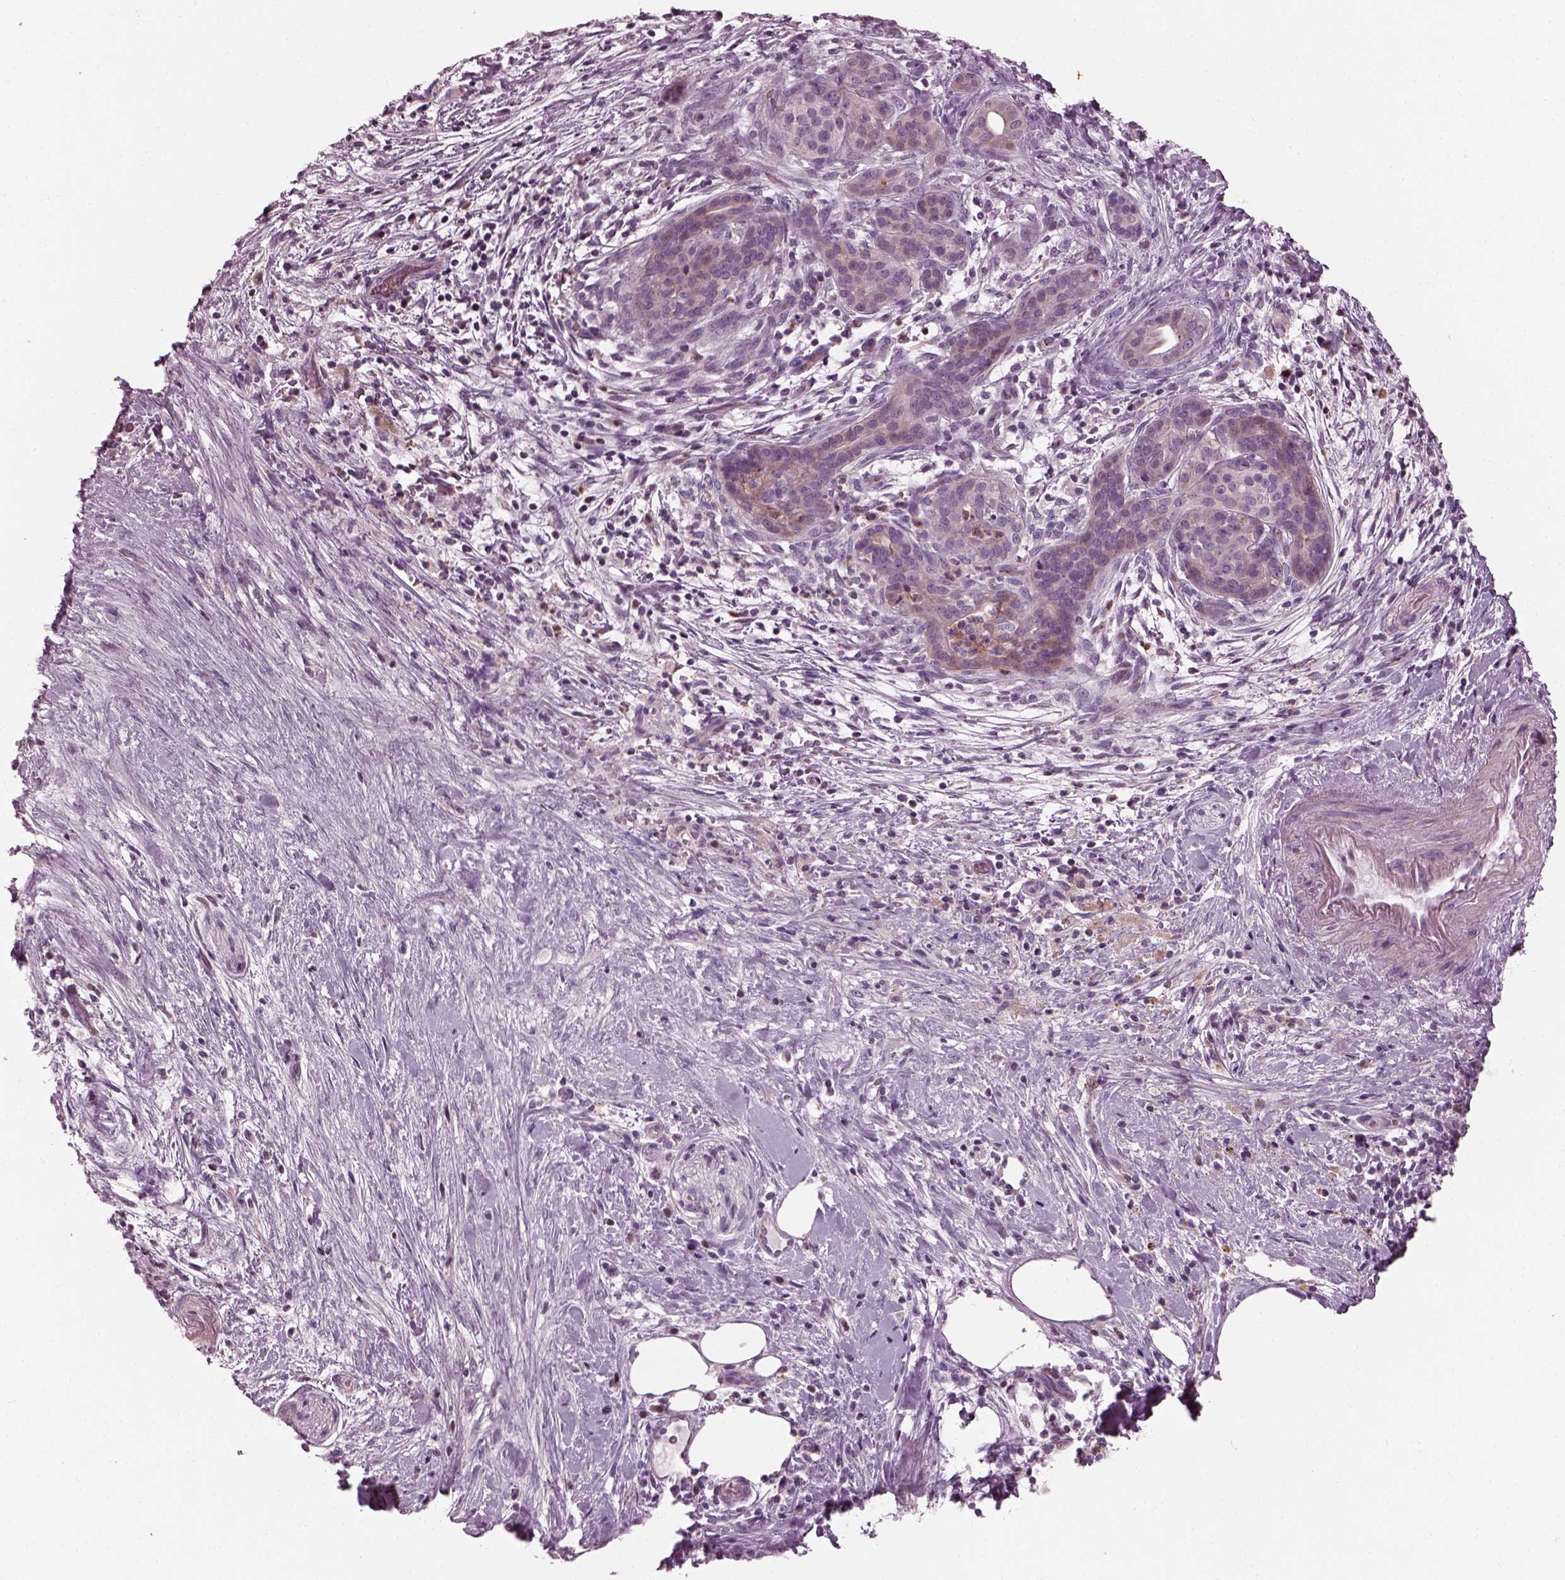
{"staining": {"intensity": "weak", "quantity": "<25%", "location": "cytoplasmic/membranous"}, "tissue": "pancreatic cancer", "cell_type": "Tumor cells", "image_type": "cancer", "snomed": [{"axis": "morphology", "description": "Adenocarcinoma, NOS"}, {"axis": "topography", "description": "Pancreas"}], "caption": "Immunohistochemical staining of pancreatic adenocarcinoma demonstrates no significant positivity in tumor cells. Nuclei are stained in blue.", "gene": "BFSP1", "patient": {"sex": "male", "age": 44}}